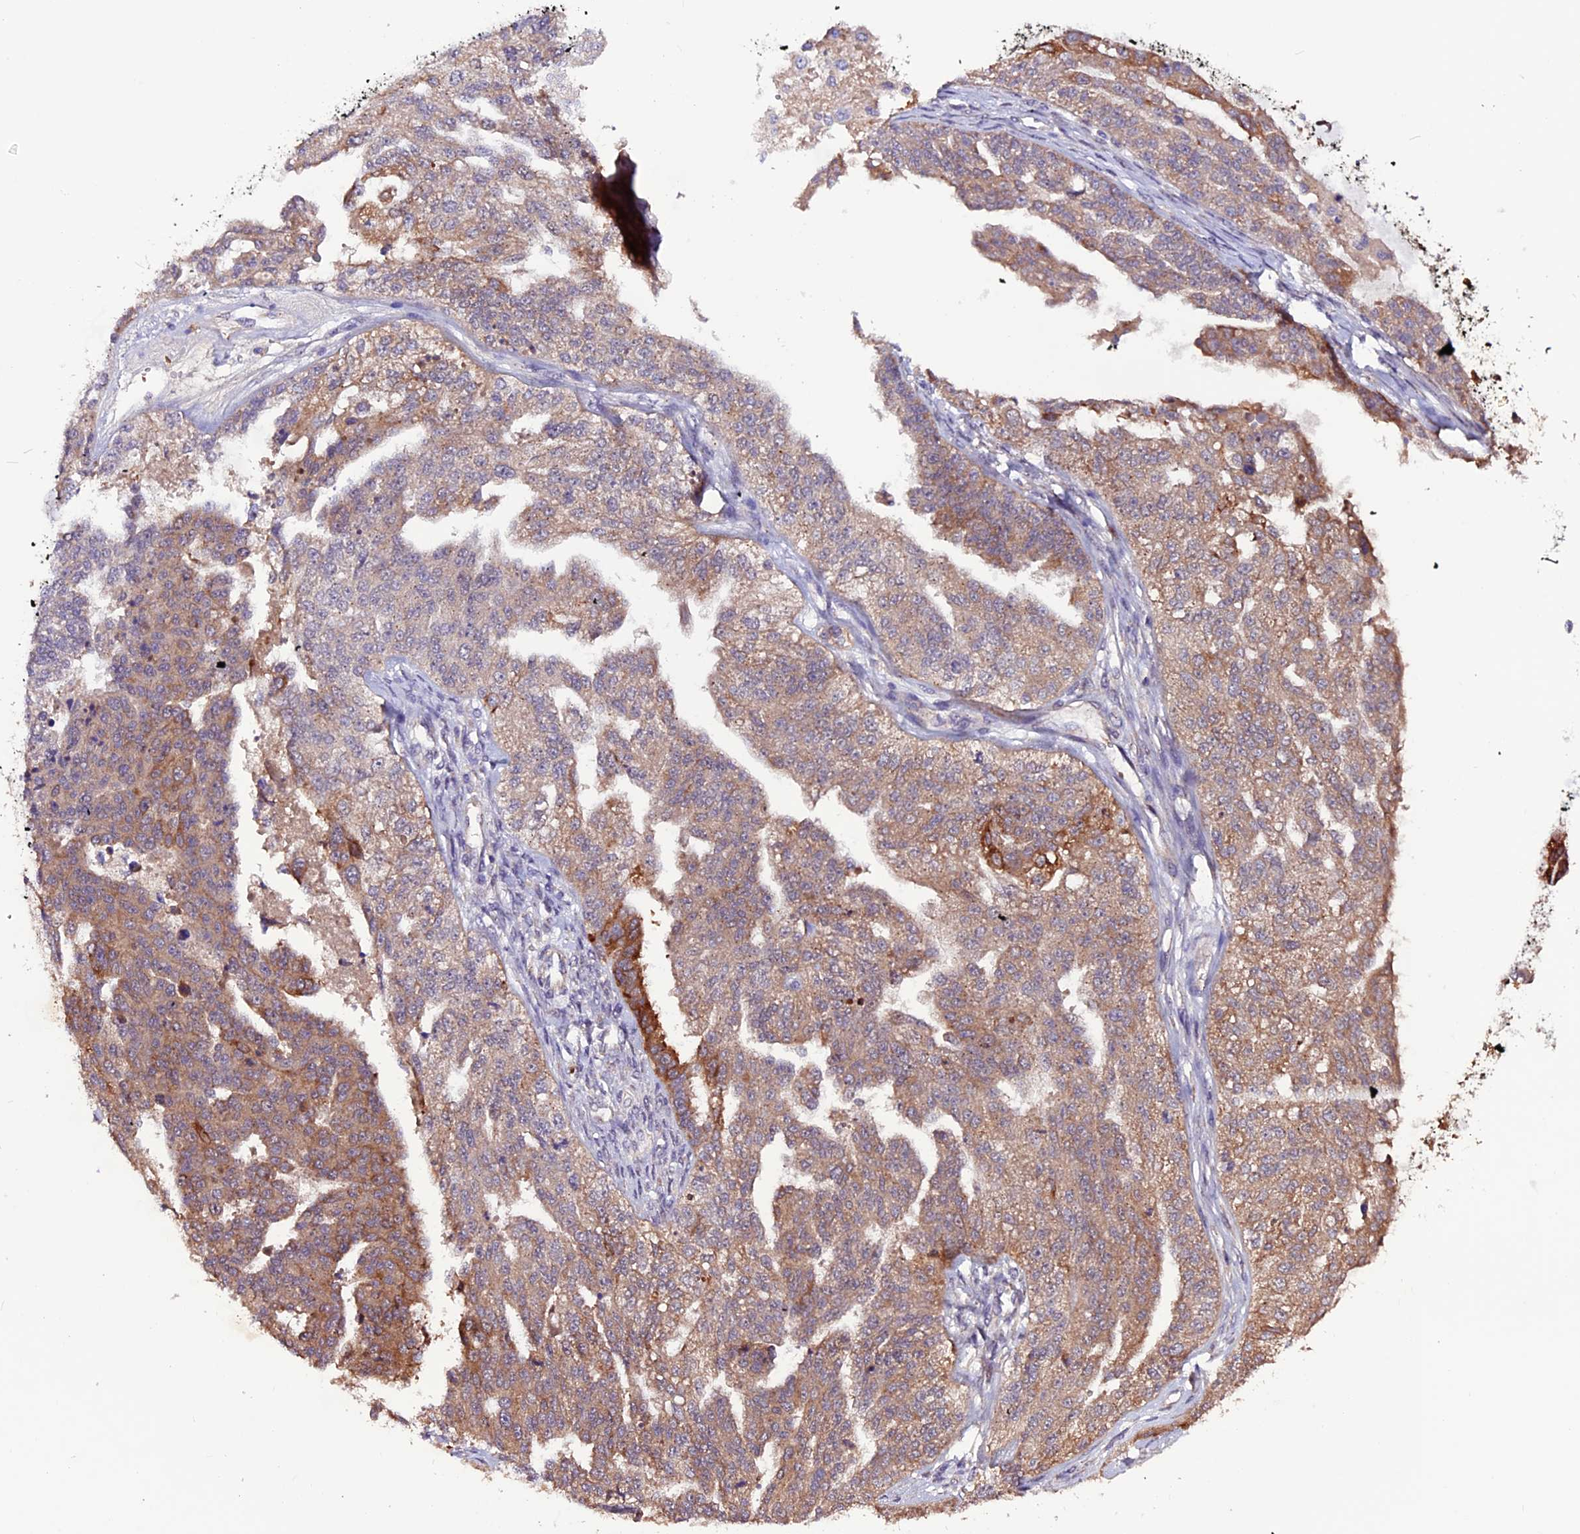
{"staining": {"intensity": "strong", "quantity": "25%-75%", "location": "cytoplasmic/membranous"}, "tissue": "ovarian cancer", "cell_type": "Tumor cells", "image_type": "cancer", "snomed": [{"axis": "morphology", "description": "Cystadenocarcinoma, serous, NOS"}, {"axis": "topography", "description": "Ovary"}], "caption": "This image displays IHC staining of serous cystadenocarcinoma (ovarian), with high strong cytoplasmic/membranous staining in approximately 25%-75% of tumor cells.", "gene": "RINL", "patient": {"sex": "female", "age": 58}}